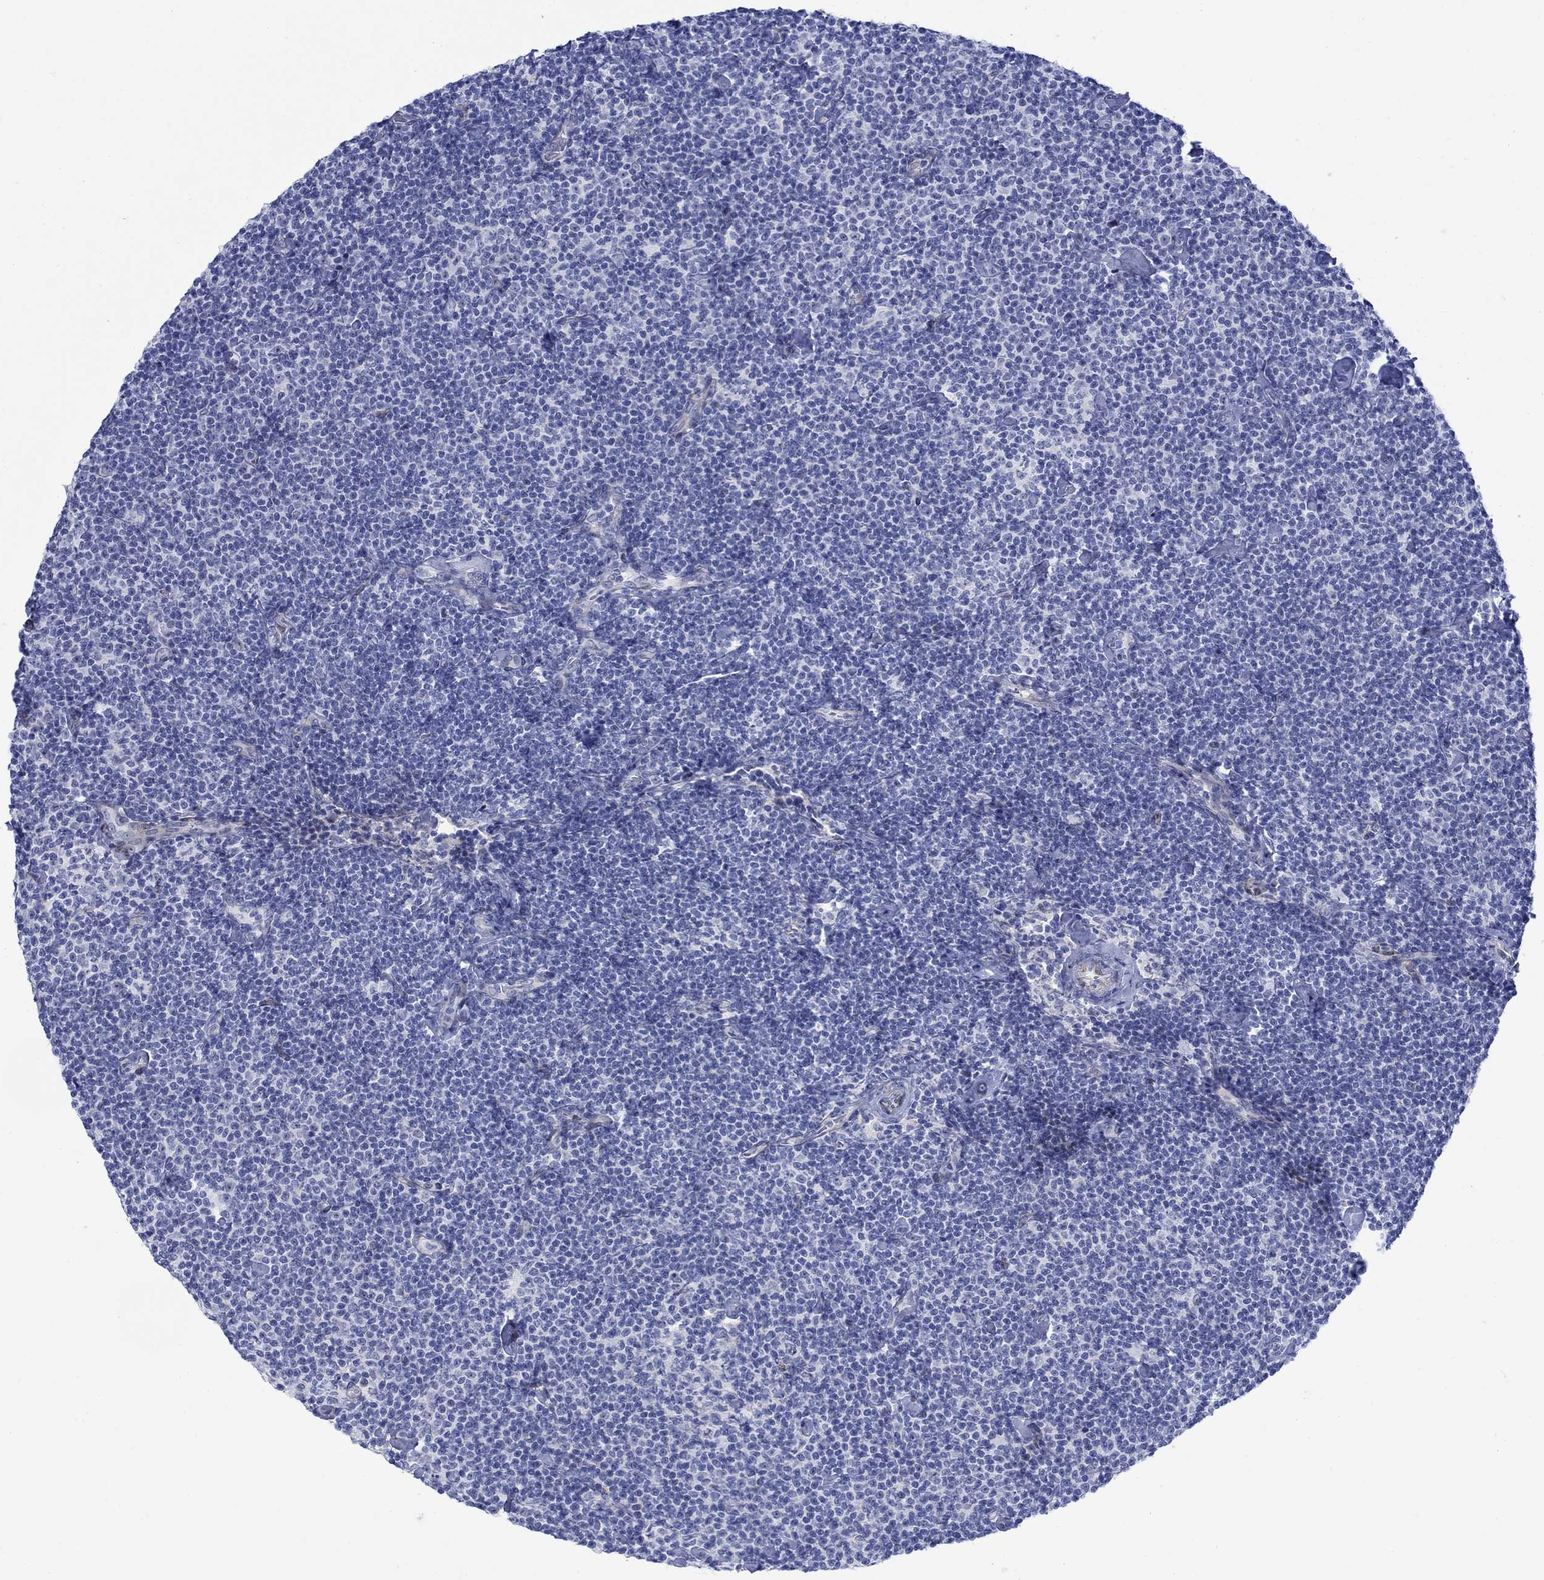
{"staining": {"intensity": "negative", "quantity": "none", "location": "none"}, "tissue": "lymphoma", "cell_type": "Tumor cells", "image_type": "cancer", "snomed": [{"axis": "morphology", "description": "Malignant lymphoma, non-Hodgkin's type, Low grade"}, {"axis": "topography", "description": "Lymph node"}], "caption": "Low-grade malignant lymphoma, non-Hodgkin's type was stained to show a protein in brown. There is no significant positivity in tumor cells.", "gene": "KSR2", "patient": {"sex": "male", "age": 81}}